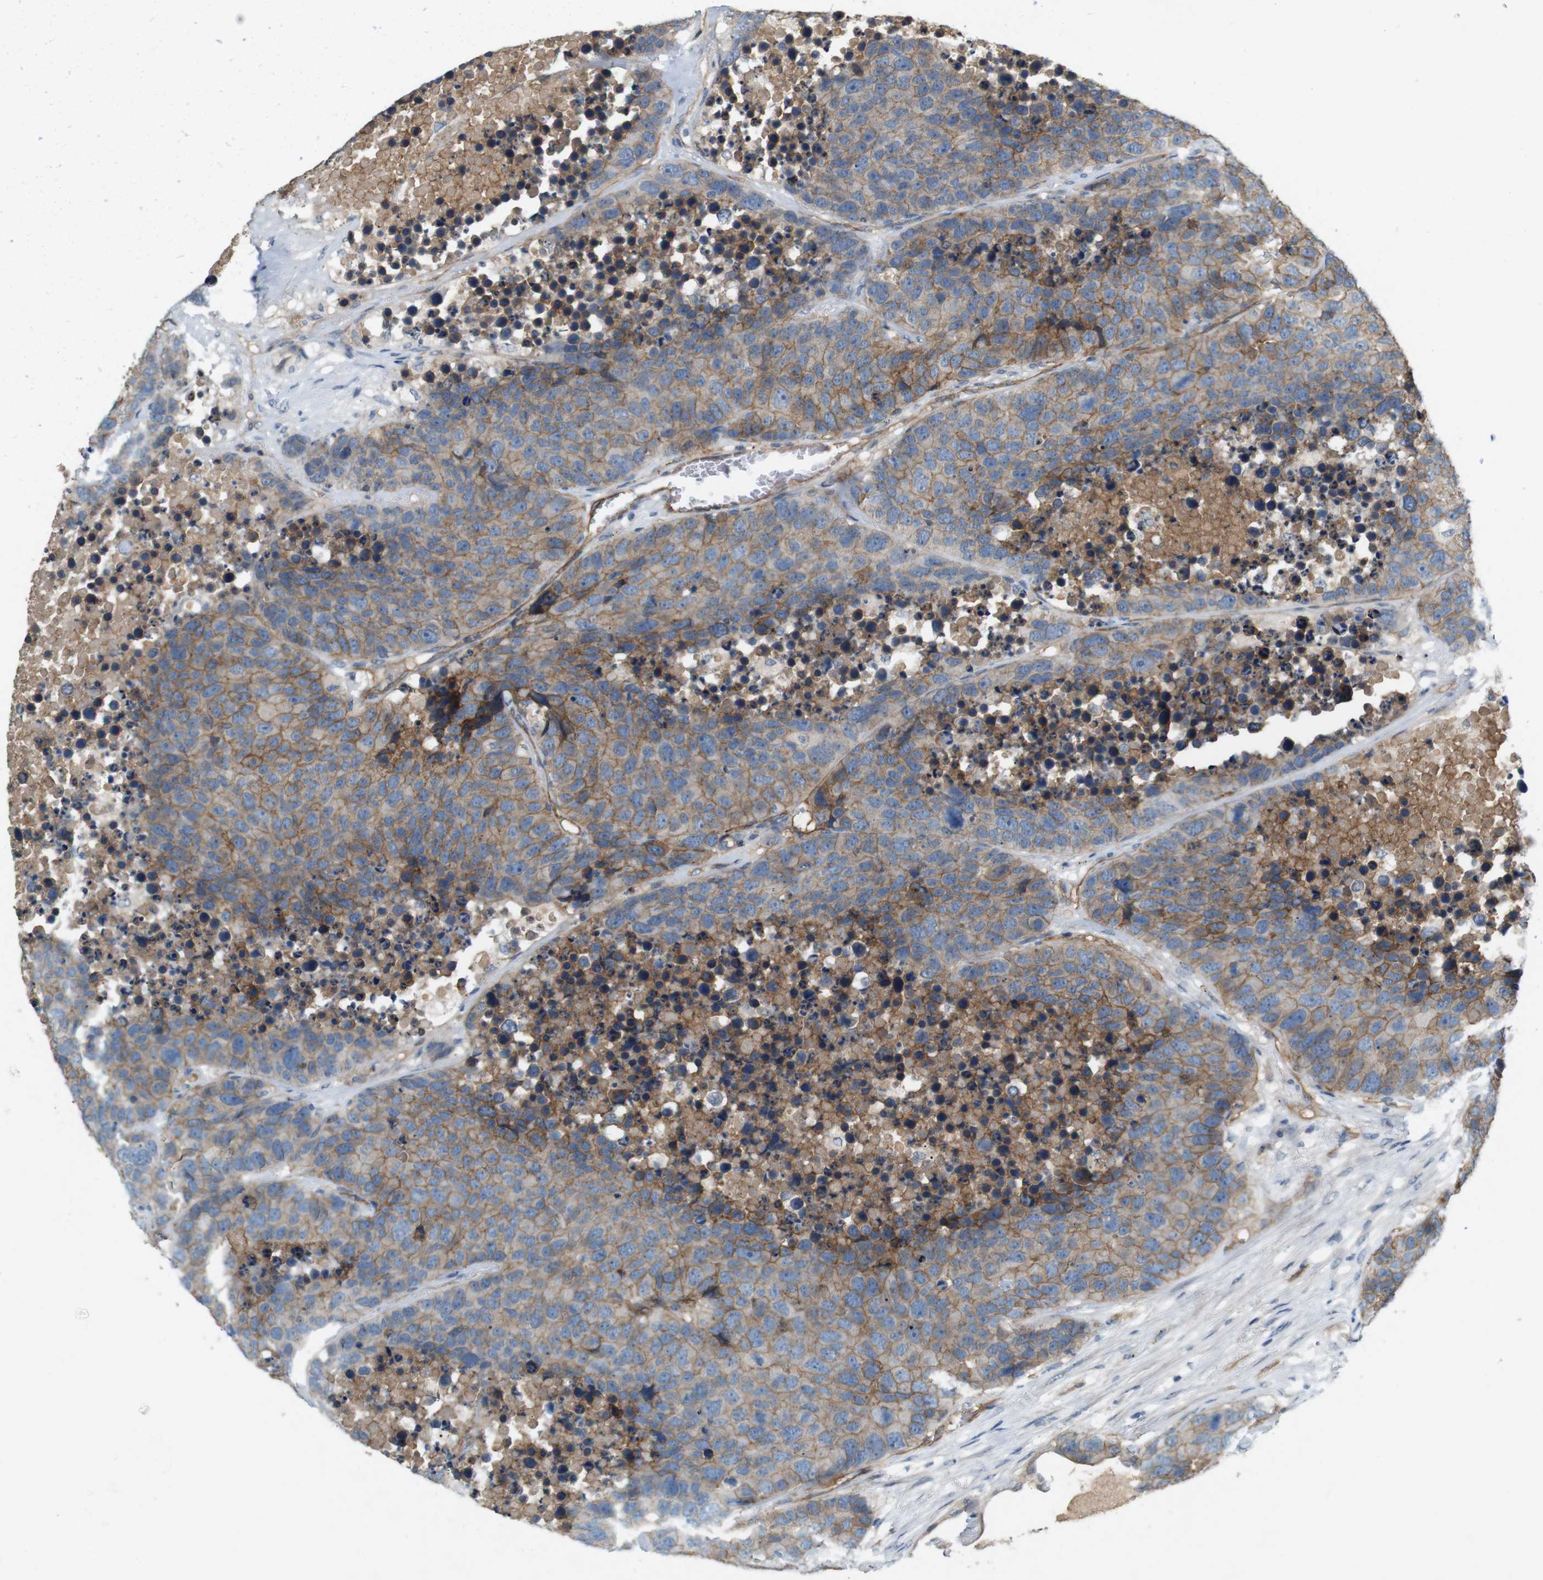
{"staining": {"intensity": "moderate", "quantity": ">75%", "location": "cytoplasmic/membranous"}, "tissue": "carcinoid", "cell_type": "Tumor cells", "image_type": "cancer", "snomed": [{"axis": "morphology", "description": "Carcinoid, malignant, NOS"}, {"axis": "topography", "description": "Lung"}], "caption": "Protein staining of carcinoid tissue shows moderate cytoplasmic/membranous positivity in approximately >75% of tumor cells.", "gene": "PVR", "patient": {"sex": "male", "age": 60}}